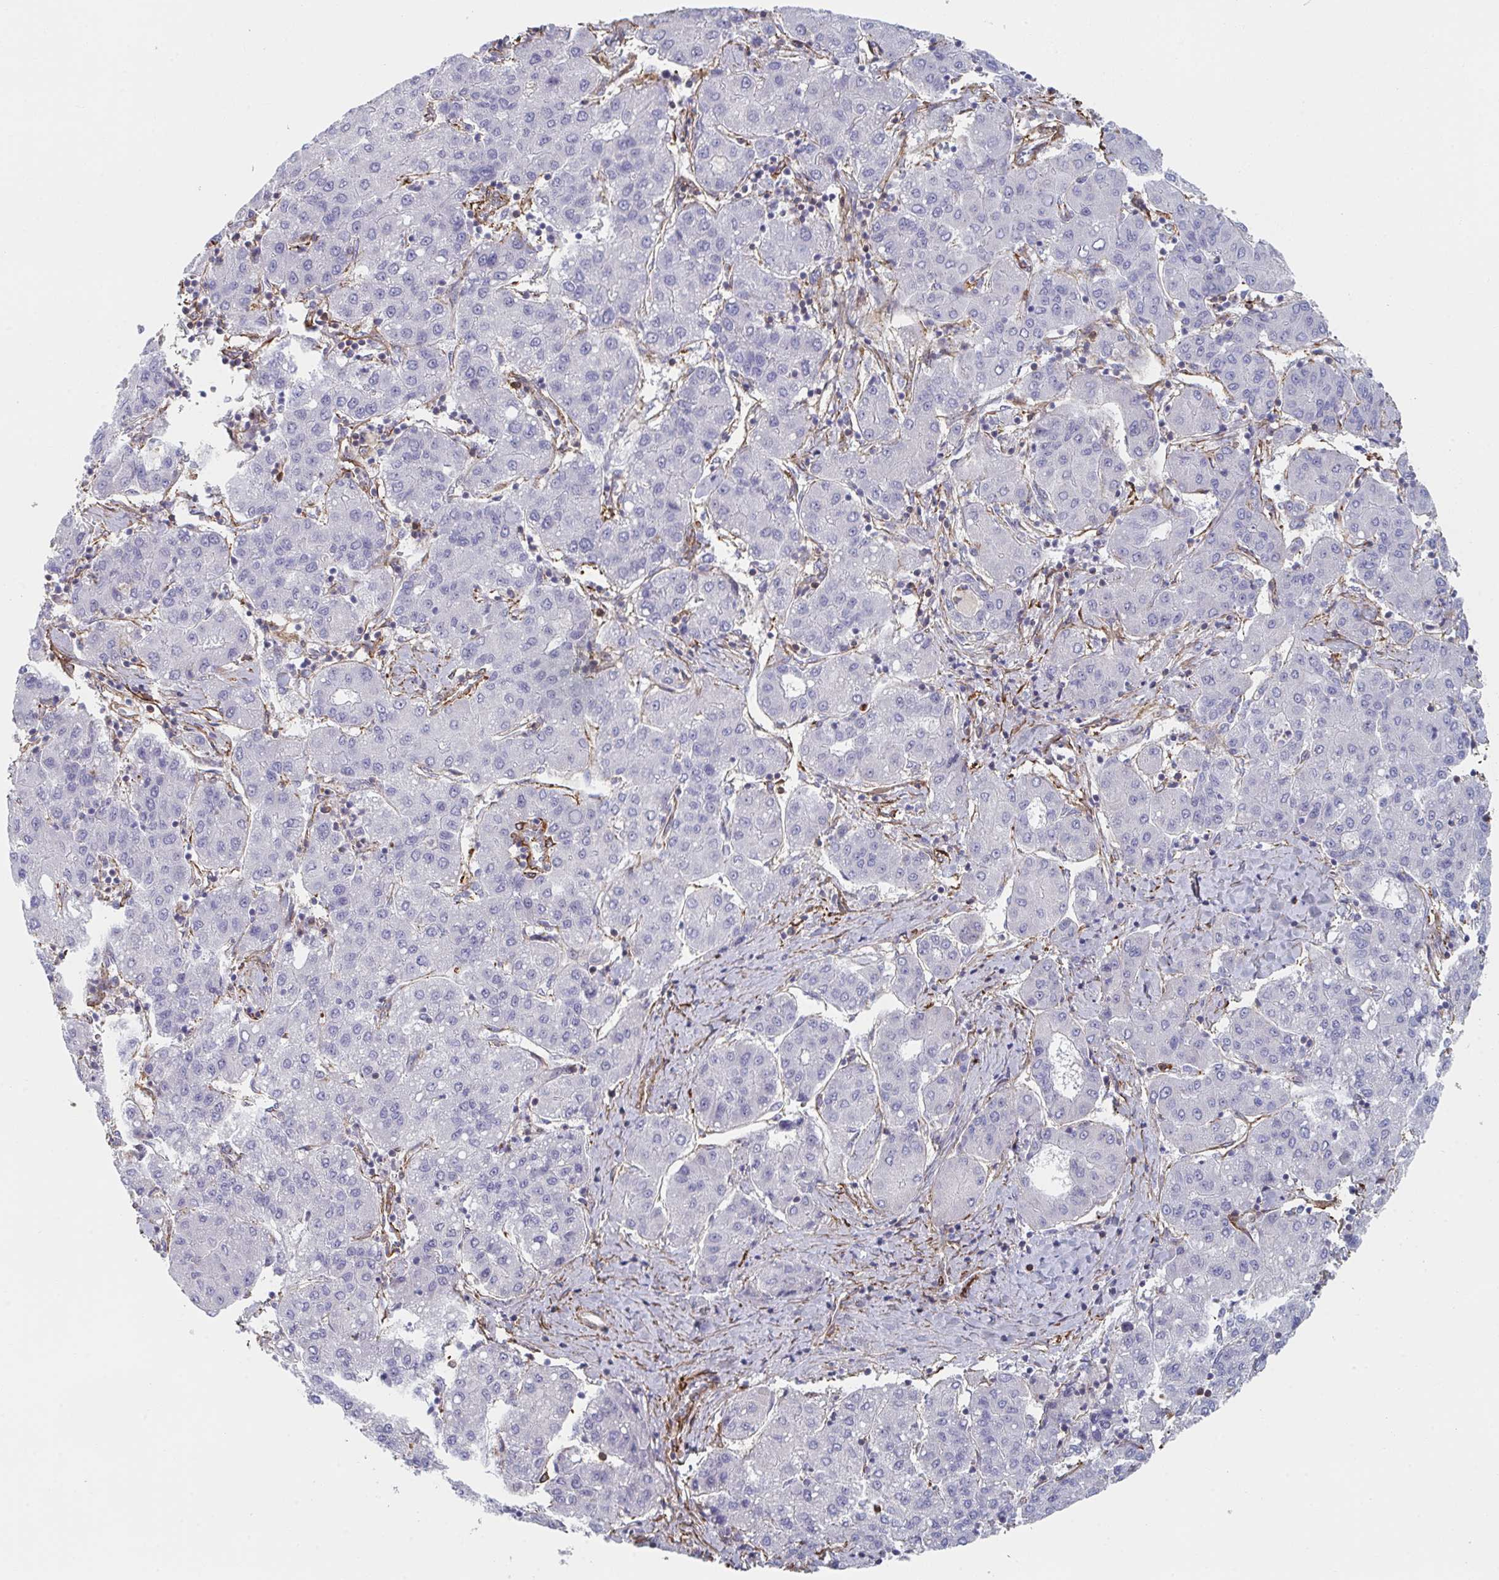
{"staining": {"intensity": "negative", "quantity": "none", "location": "none"}, "tissue": "liver cancer", "cell_type": "Tumor cells", "image_type": "cancer", "snomed": [{"axis": "morphology", "description": "Carcinoma, Hepatocellular, NOS"}, {"axis": "topography", "description": "Liver"}], "caption": "An IHC photomicrograph of liver cancer is shown. There is no staining in tumor cells of liver cancer.", "gene": "NEURL4", "patient": {"sex": "male", "age": 65}}